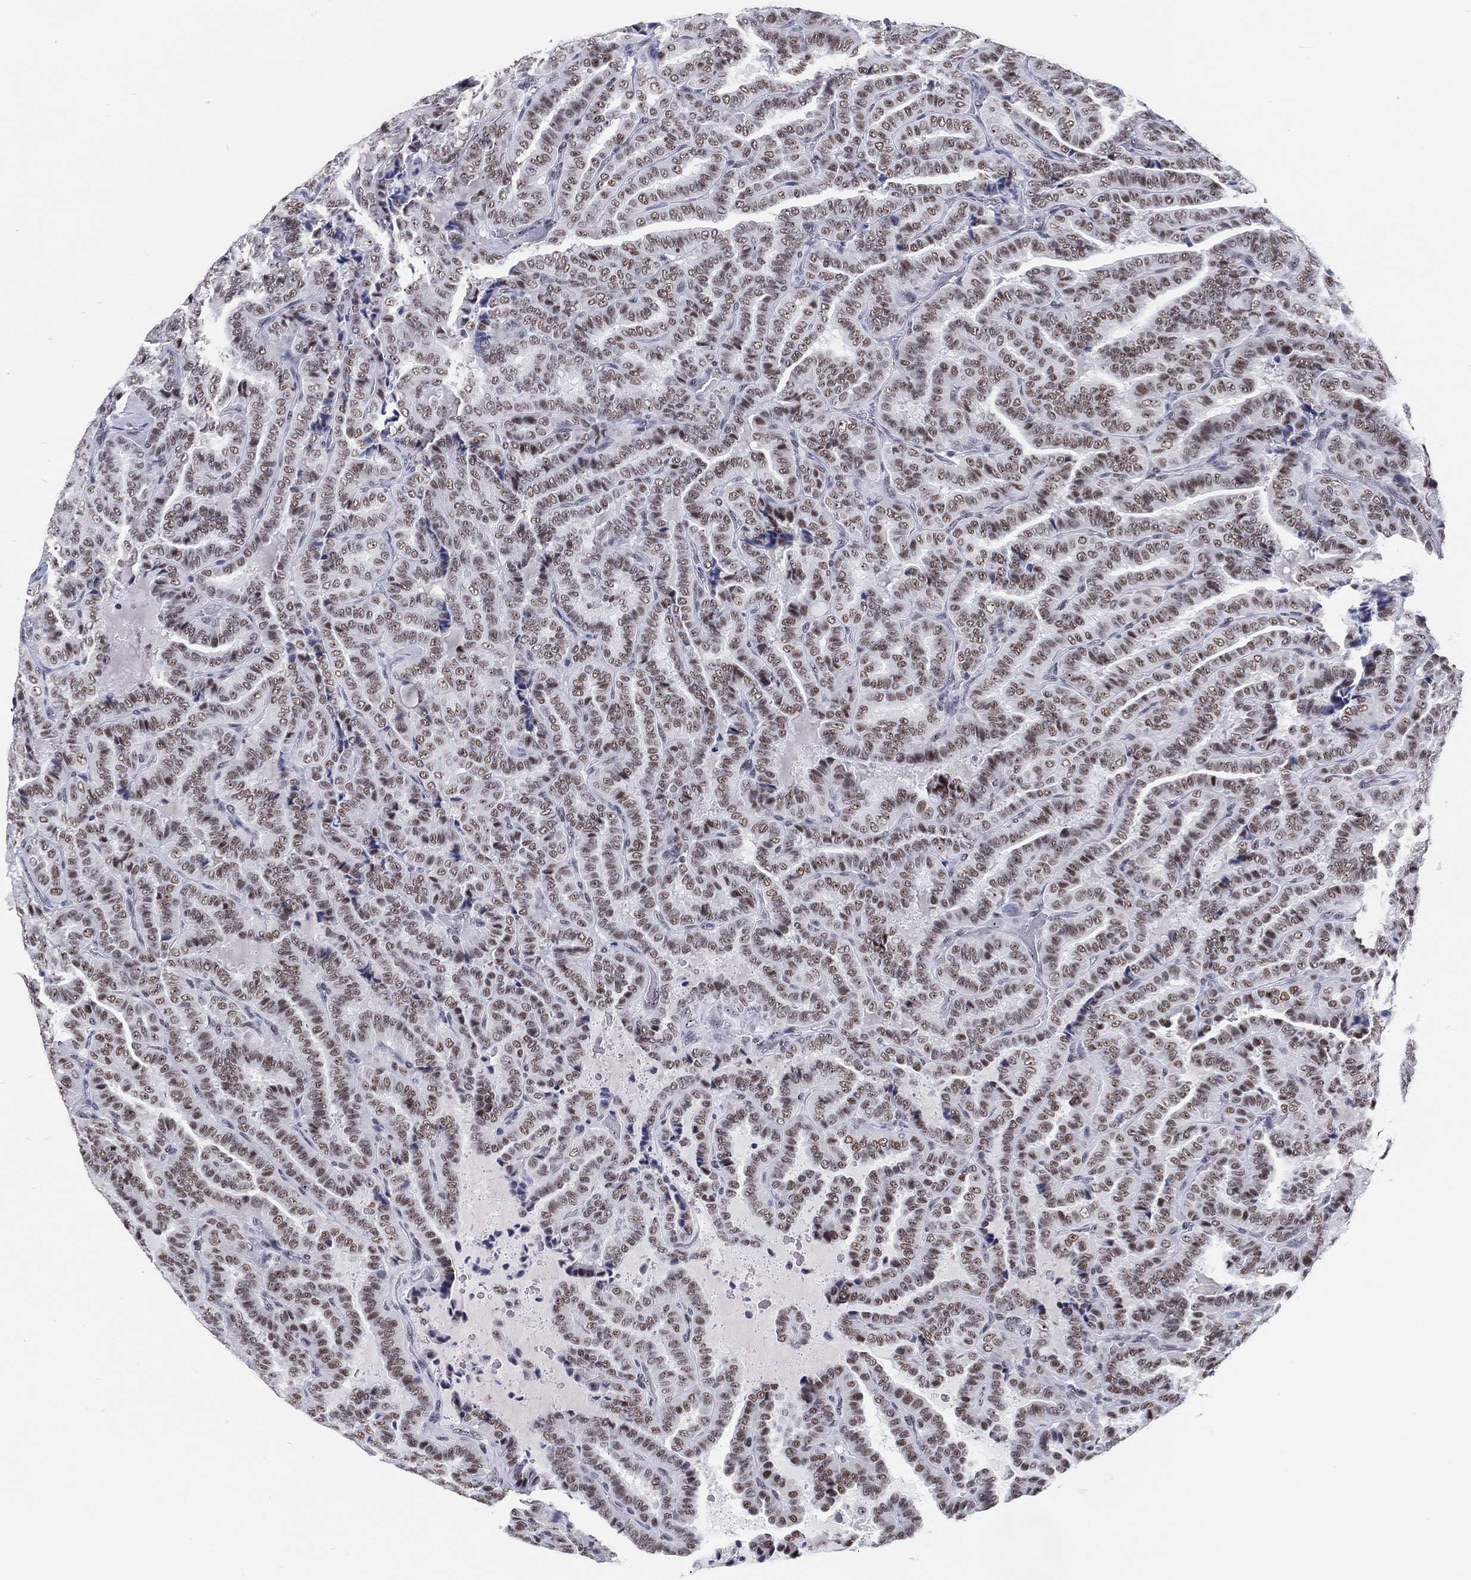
{"staining": {"intensity": "moderate", "quantity": ">75%", "location": "nuclear"}, "tissue": "thyroid cancer", "cell_type": "Tumor cells", "image_type": "cancer", "snomed": [{"axis": "morphology", "description": "Papillary adenocarcinoma, NOS"}, {"axis": "topography", "description": "Thyroid gland"}], "caption": "Immunohistochemistry of thyroid cancer exhibits medium levels of moderate nuclear staining in approximately >75% of tumor cells.", "gene": "MAPK8IP1", "patient": {"sex": "female", "age": 39}}